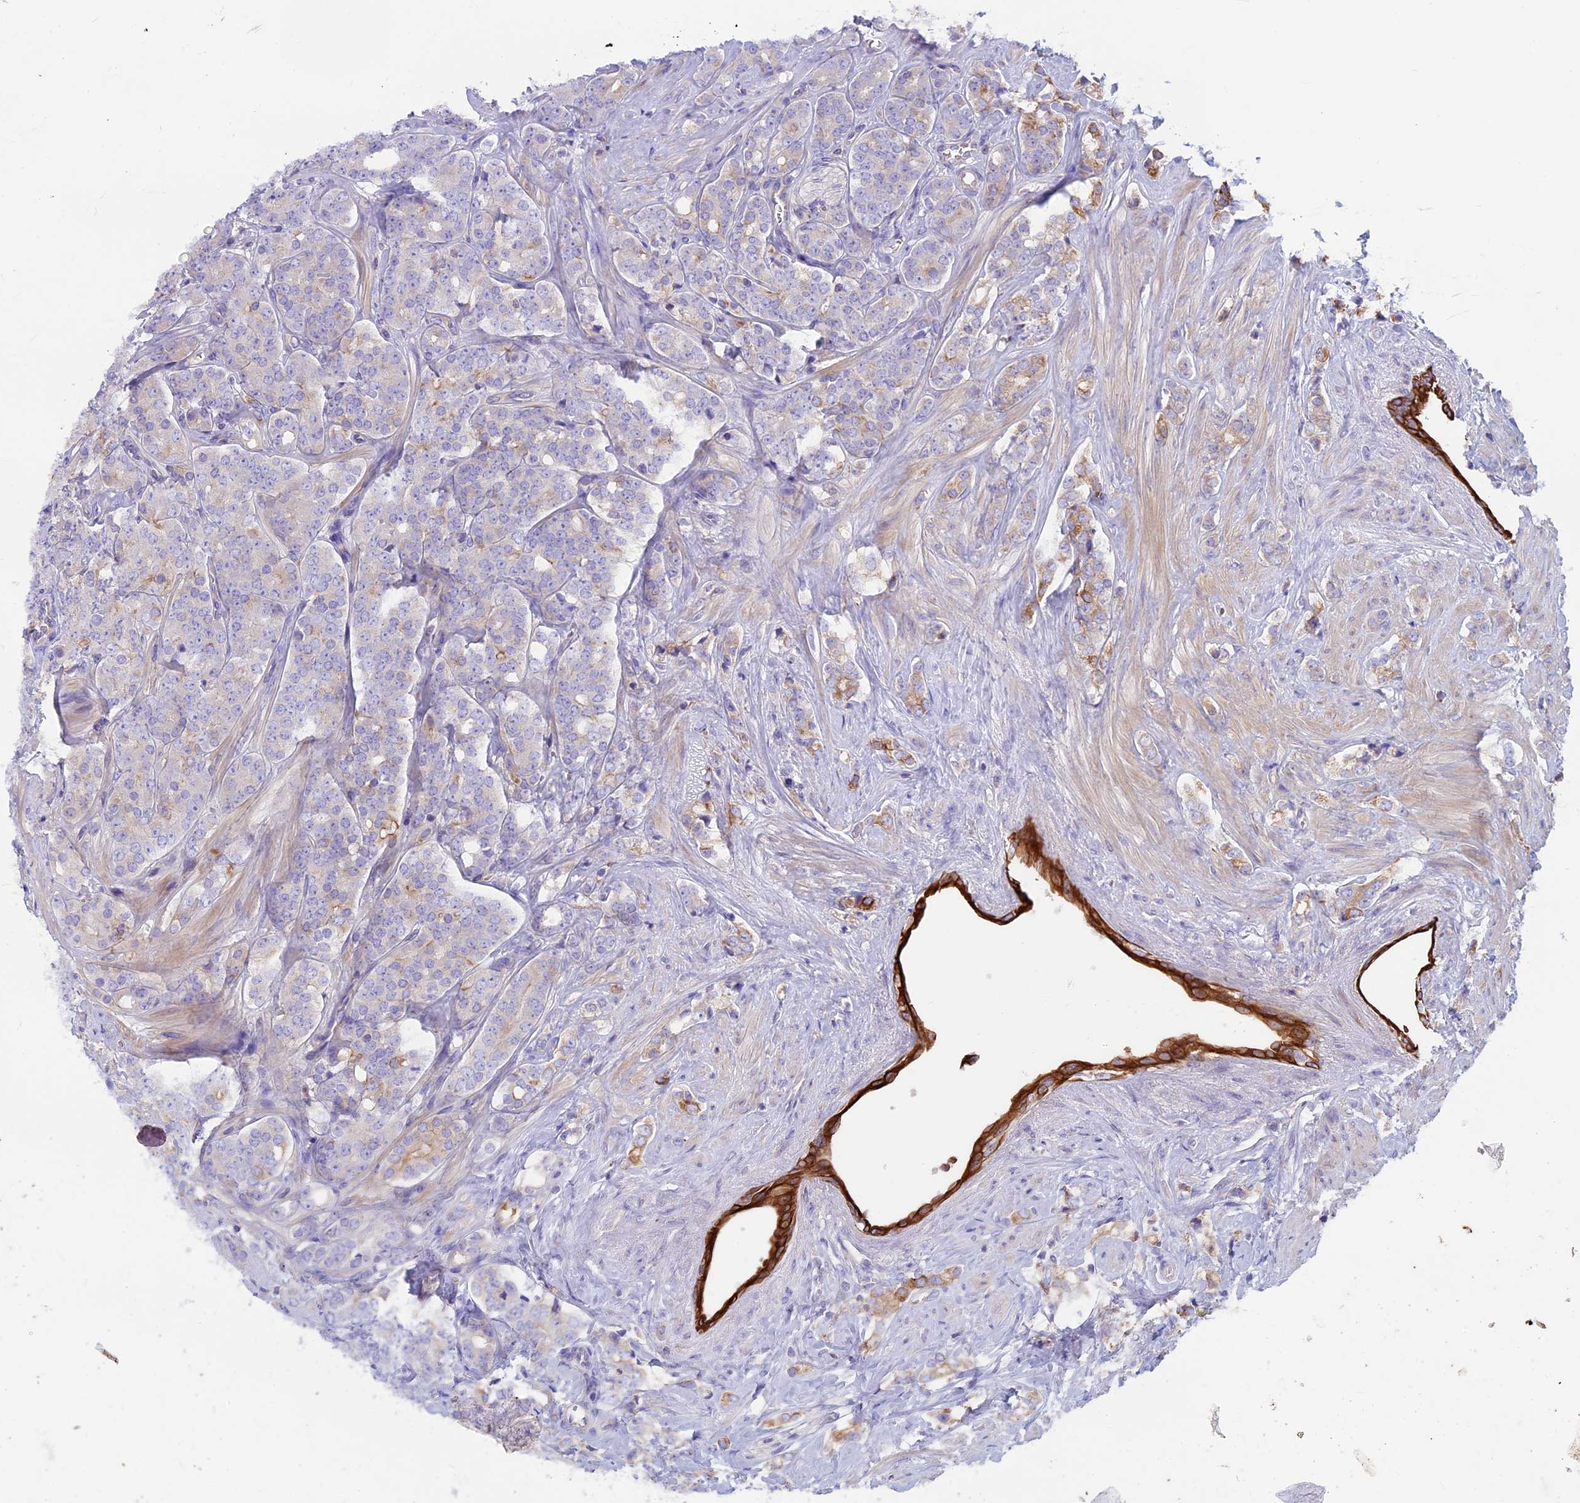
{"staining": {"intensity": "weak", "quantity": "<25%", "location": "cytoplasmic/membranous"}, "tissue": "prostate cancer", "cell_type": "Tumor cells", "image_type": "cancer", "snomed": [{"axis": "morphology", "description": "Adenocarcinoma, High grade"}, {"axis": "topography", "description": "Prostate"}], "caption": "There is no significant staining in tumor cells of prostate cancer.", "gene": "CDAN1", "patient": {"sex": "male", "age": 62}}